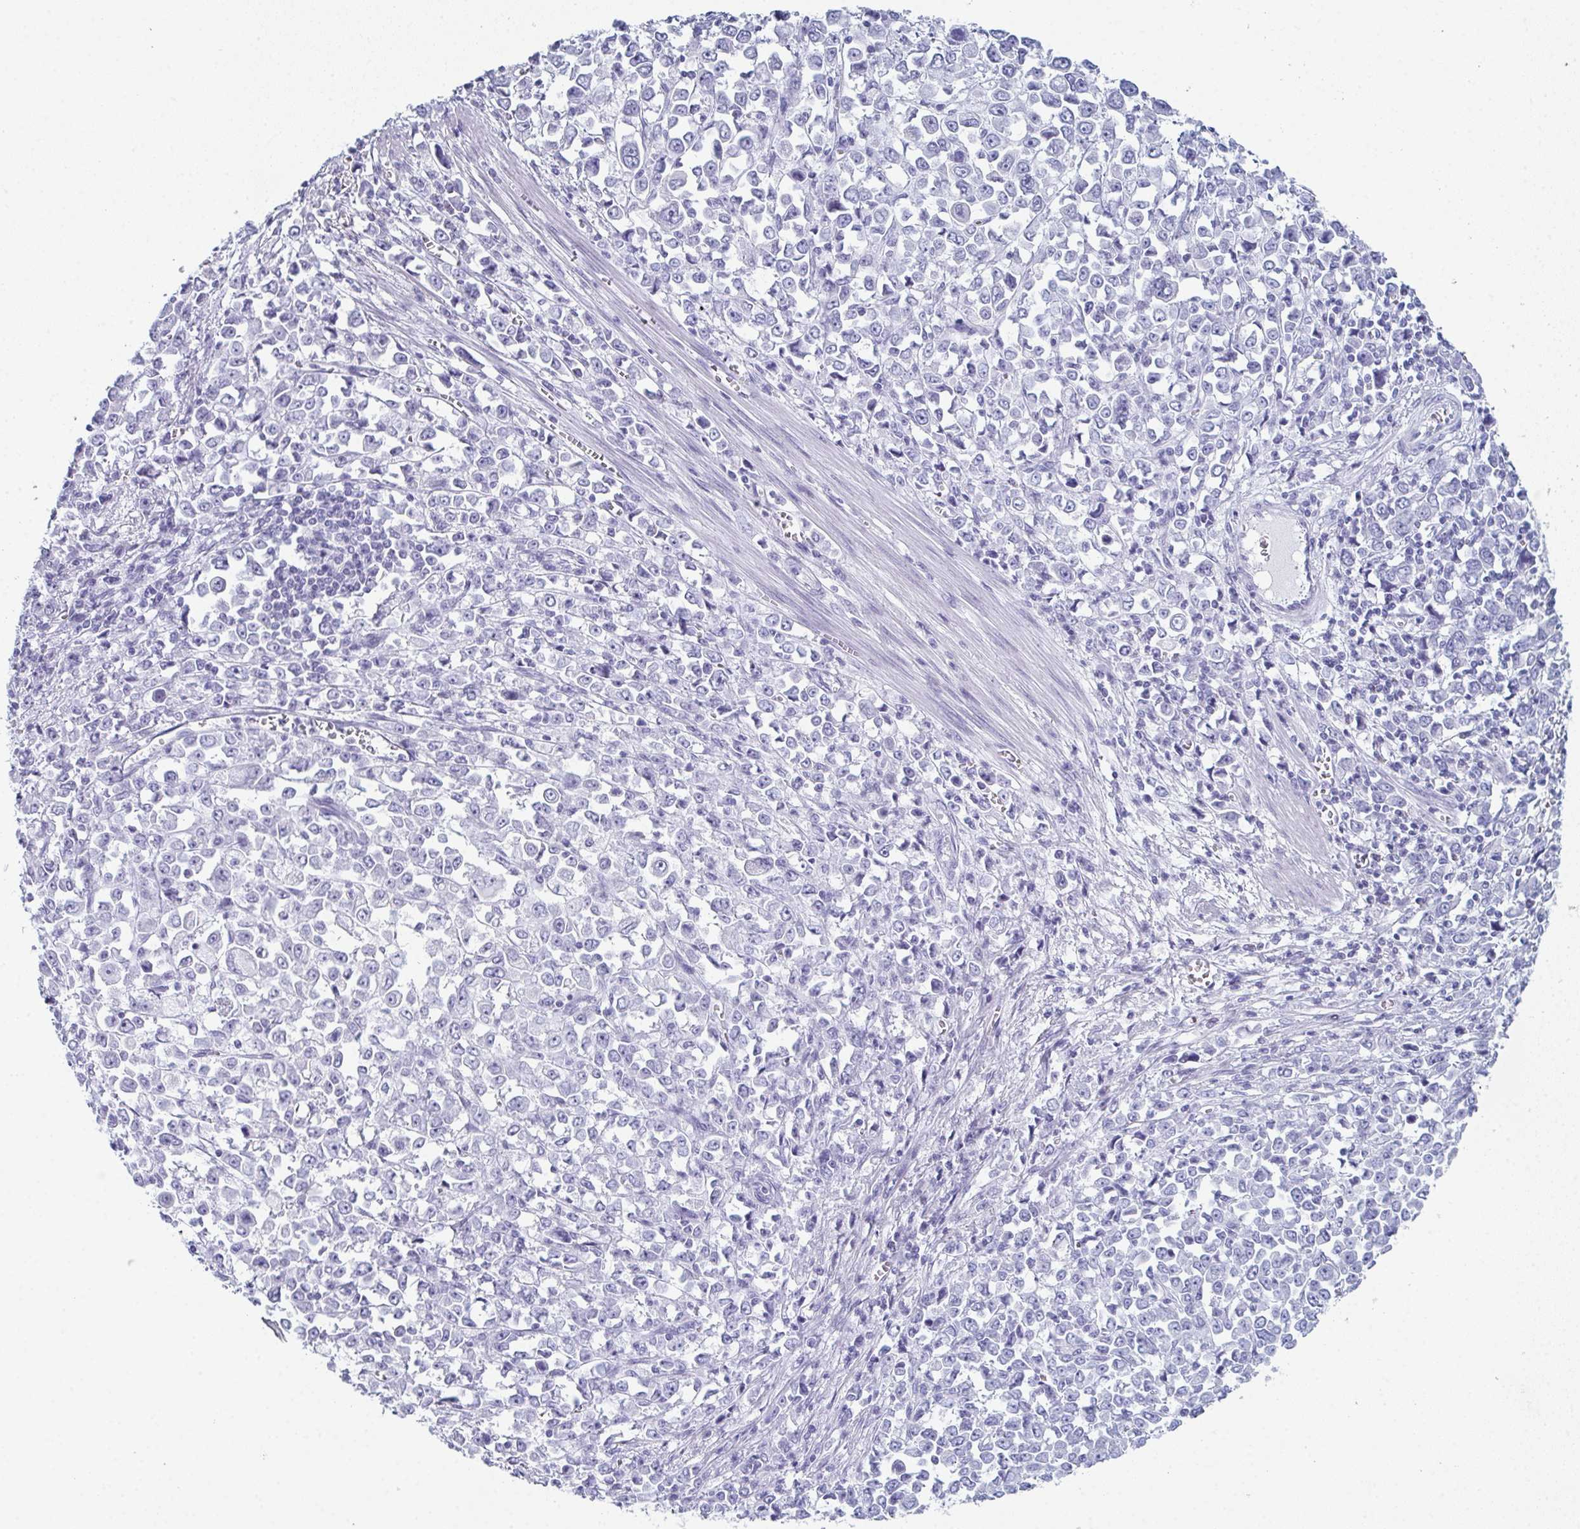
{"staining": {"intensity": "negative", "quantity": "none", "location": "none"}, "tissue": "stomach cancer", "cell_type": "Tumor cells", "image_type": "cancer", "snomed": [{"axis": "morphology", "description": "Adenocarcinoma, NOS"}, {"axis": "topography", "description": "Stomach, upper"}], "caption": "A photomicrograph of adenocarcinoma (stomach) stained for a protein demonstrates no brown staining in tumor cells. (Stains: DAB (3,3'-diaminobenzidine) immunohistochemistry with hematoxylin counter stain, Microscopy: brightfield microscopy at high magnification).", "gene": "ENKUR", "patient": {"sex": "male", "age": 70}}